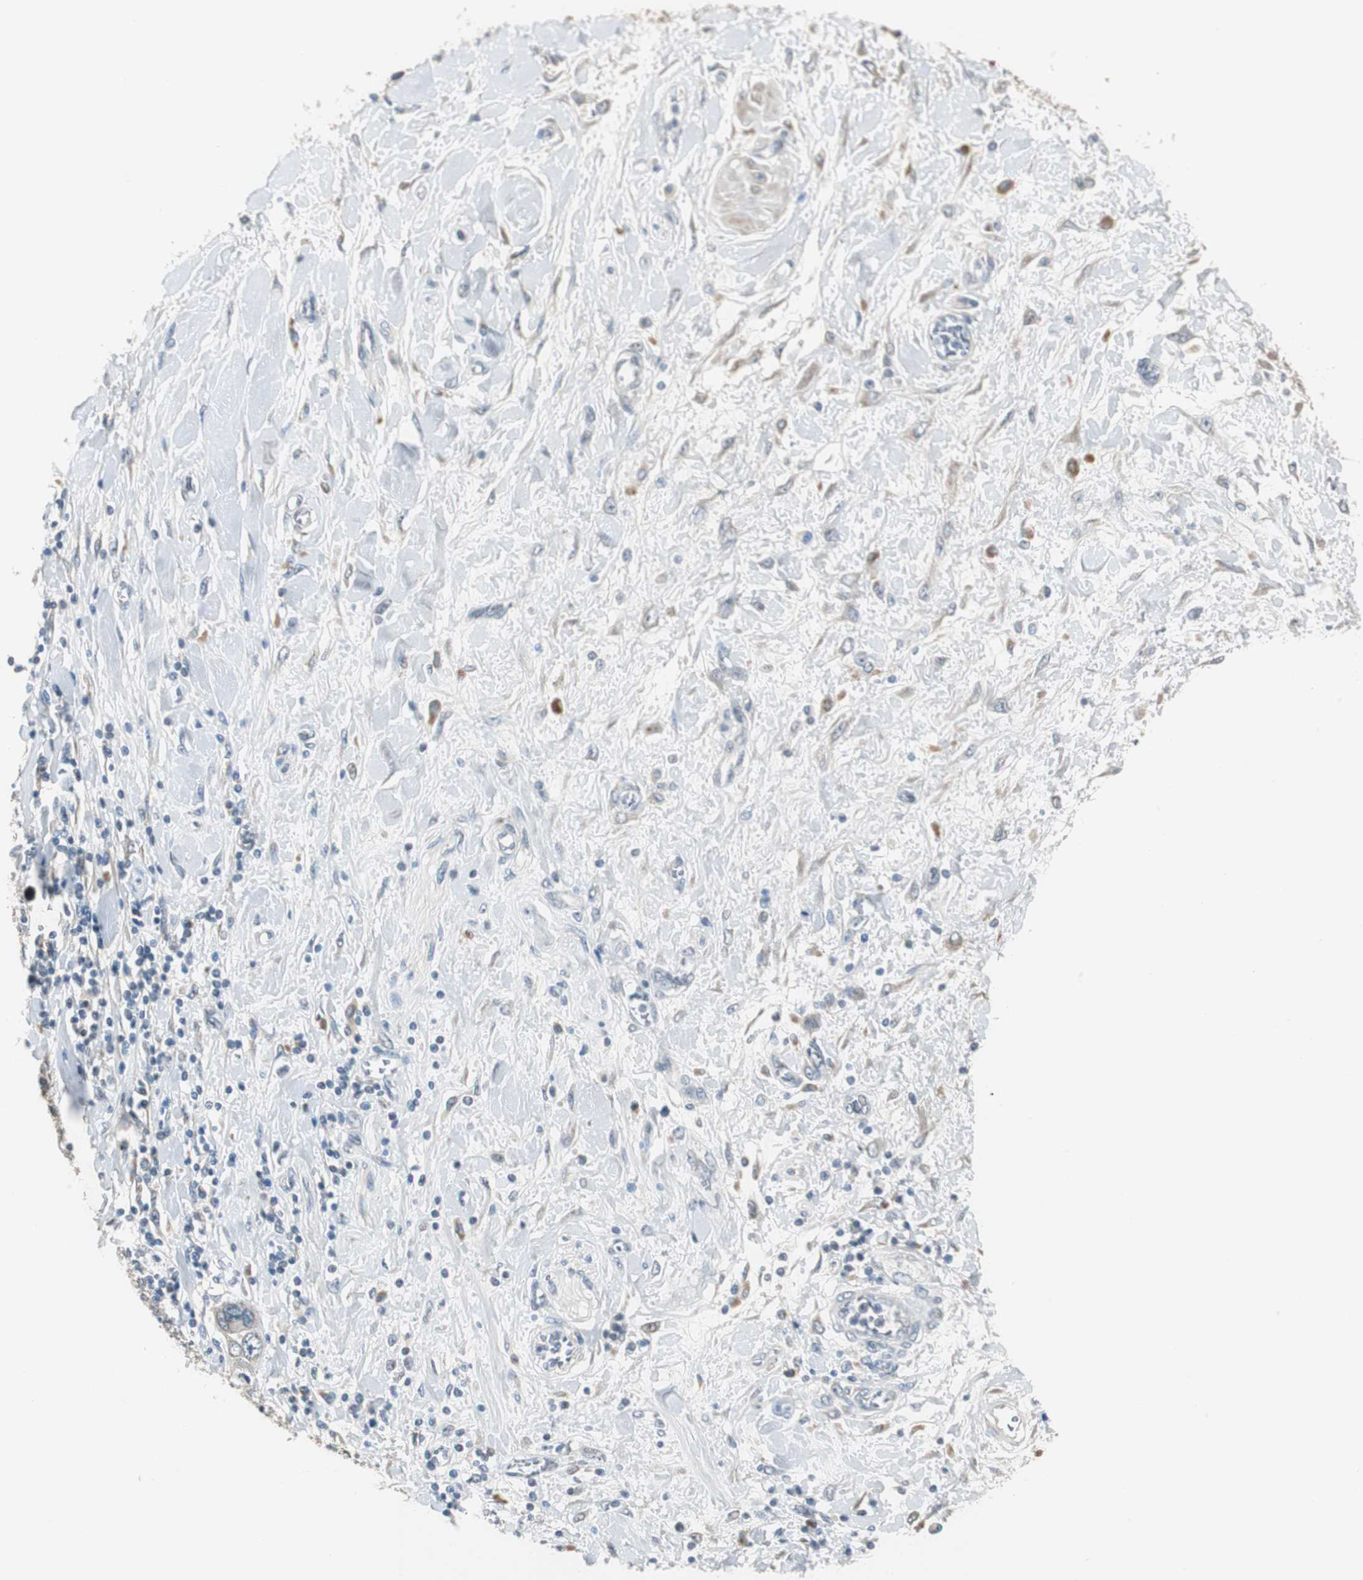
{"staining": {"intensity": "negative", "quantity": "none", "location": "none"}, "tissue": "pancreatic cancer", "cell_type": "Tumor cells", "image_type": "cancer", "snomed": [{"axis": "morphology", "description": "Adenocarcinoma, NOS"}, {"axis": "topography", "description": "Pancreas"}], "caption": "This is an IHC image of pancreatic adenocarcinoma. There is no staining in tumor cells.", "gene": "MYT1", "patient": {"sex": "female", "age": 70}}